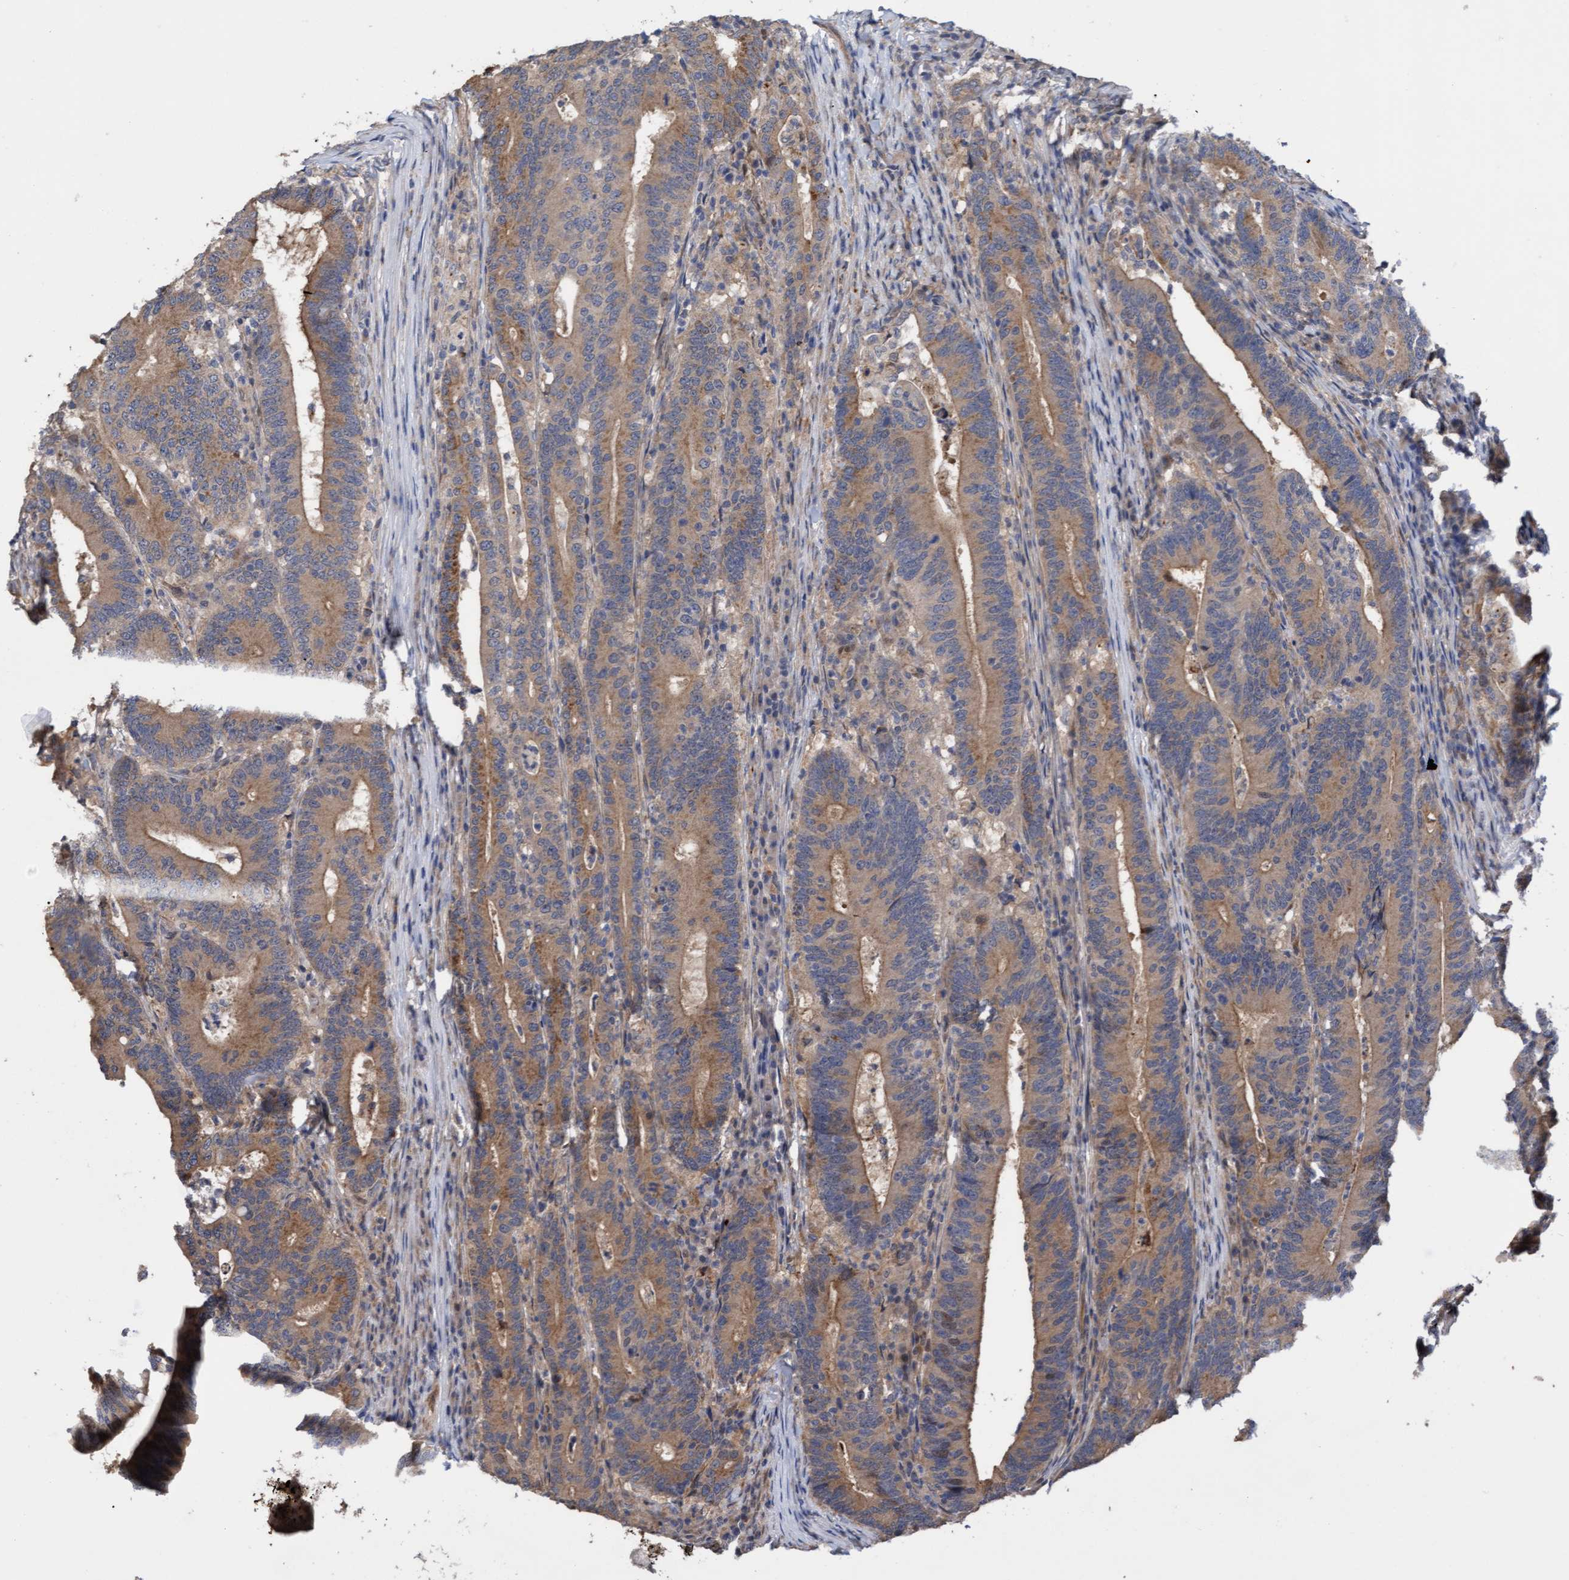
{"staining": {"intensity": "moderate", "quantity": ">75%", "location": "cytoplasmic/membranous"}, "tissue": "colorectal cancer", "cell_type": "Tumor cells", "image_type": "cancer", "snomed": [{"axis": "morphology", "description": "Adenocarcinoma, NOS"}, {"axis": "topography", "description": "Colon"}], "caption": "Colorectal cancer stained with DAB (3,3'-diaminobenzidine) immunohistochemistry demonstrates medium levels of moderate cytoplasmic/membranous staining in approximately >75% of tumor cells.", "gene": "ITFG1", "patient": {"sex": "female", "age": 66}}